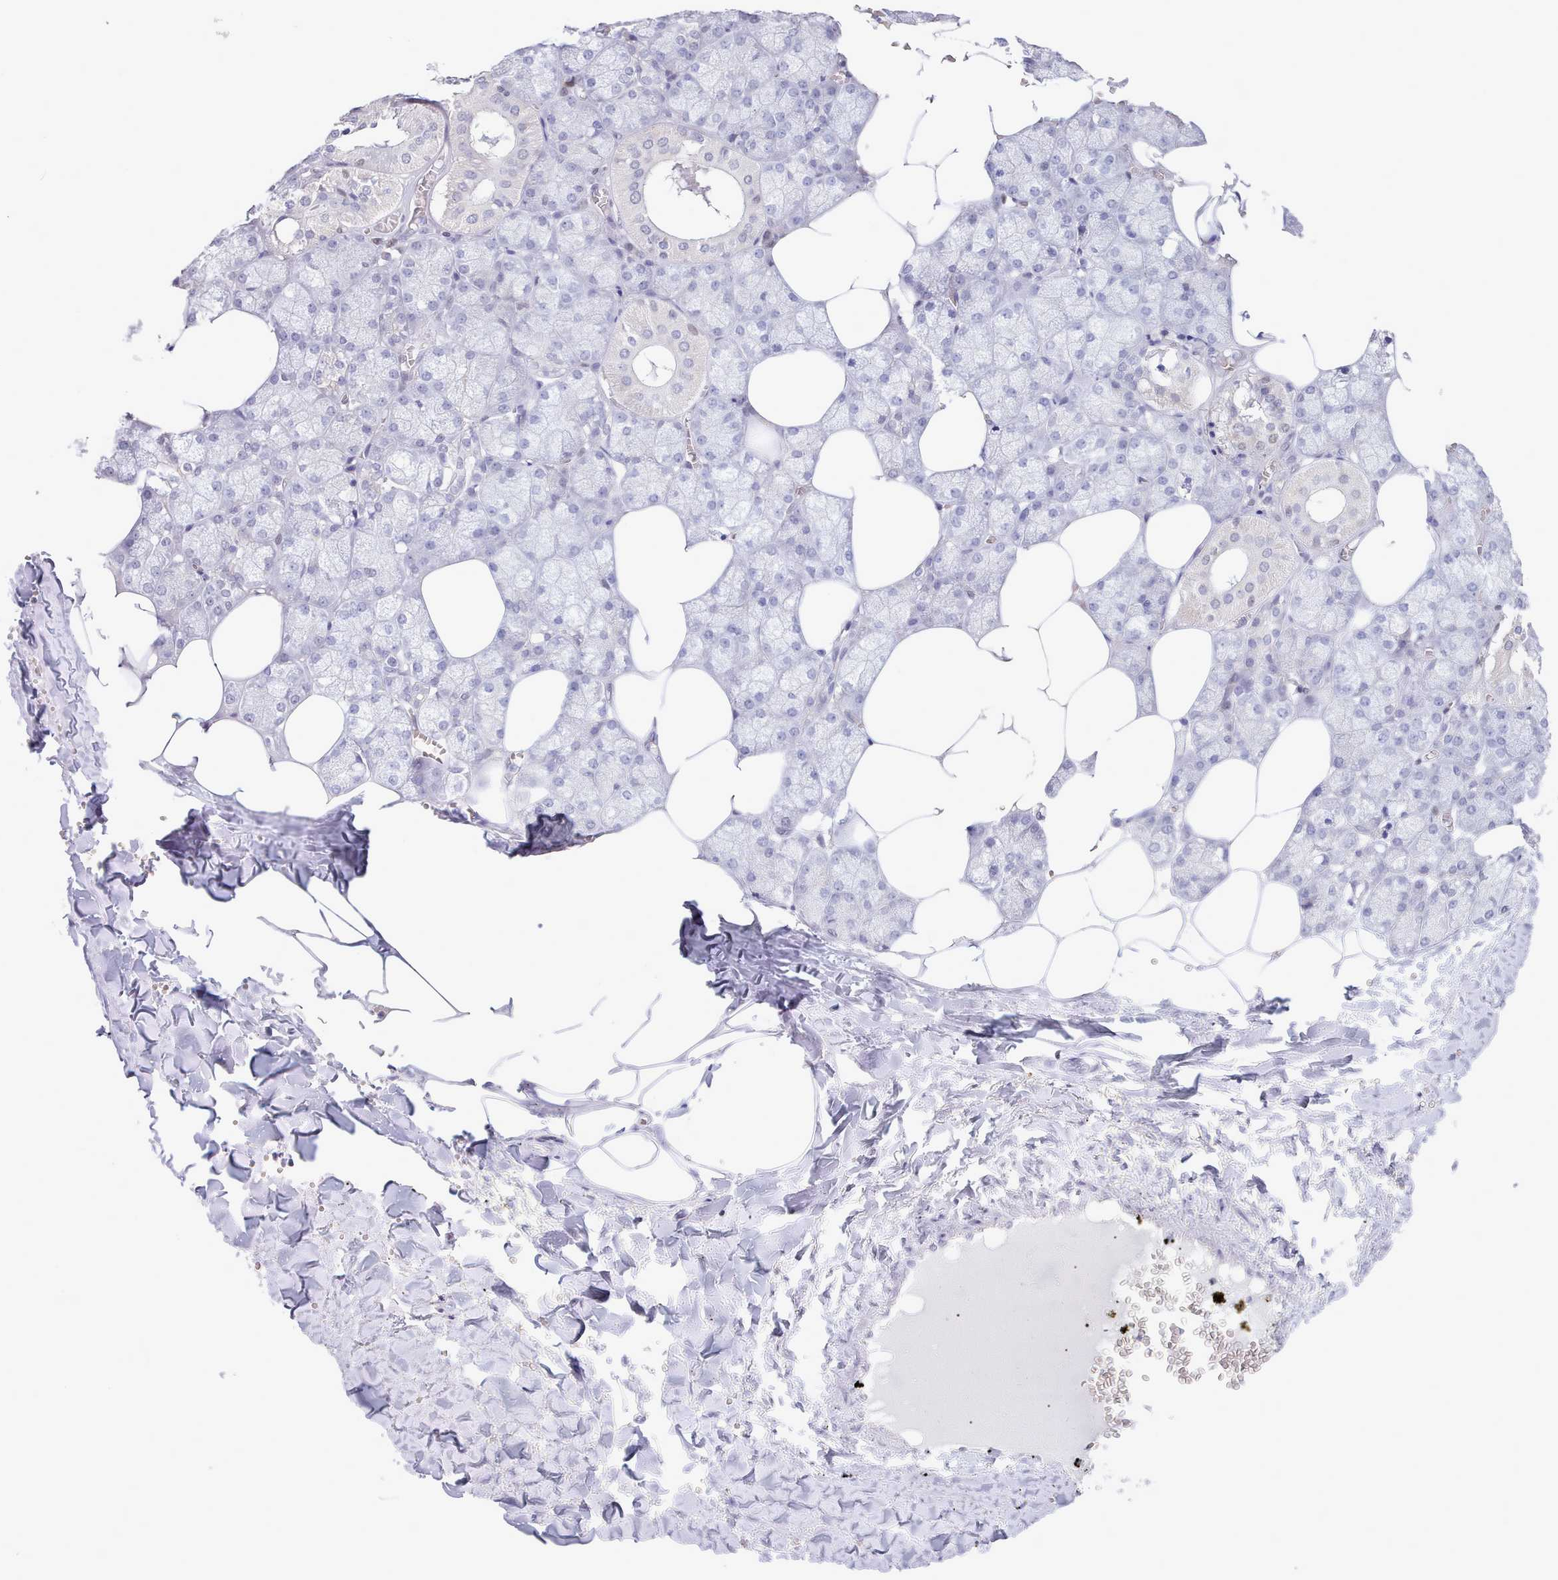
{"staining": {"intensity": "negative", "quantity": "none", "location": "none"}, "tissue": "salivary gland", "cell_type": "Glandular cells", "image_type": "normal", "snomed": [{"axis": "morphology", "description": "Normal tissue, NOS"}, {"axis": "topography", "description": "Salivary gland"}], "caption": "This image is of normal salivary gland stained with IHC to label a protein in brown with the nuclei are counter-stained blue. There is no expression in glandular cells. The staining is performed using DAB brown chromogen with nuclei counter-stained in using hematoxylin.", "gene": "TMEM253", "patient": {"sex": "male", "age": 62}}